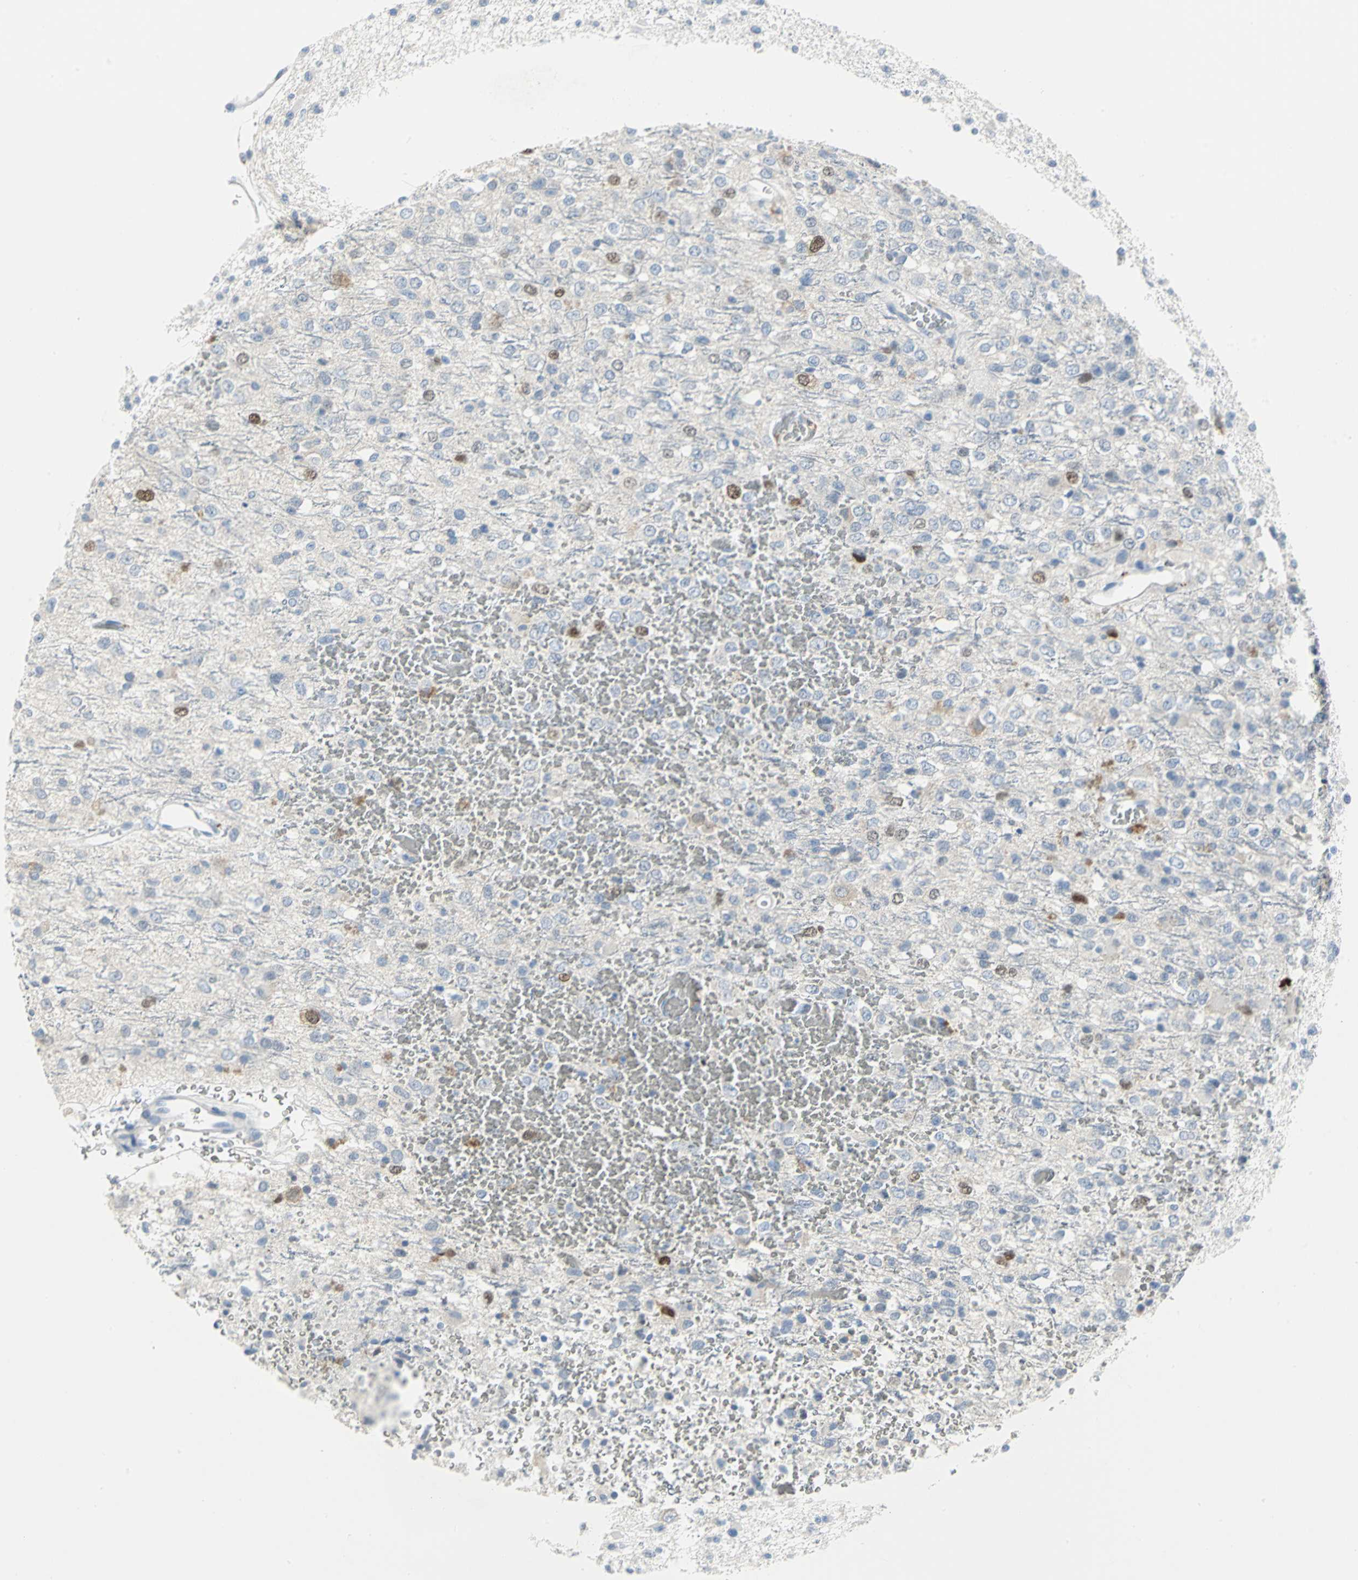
{"staining": {"intensity": "moderate", "quantity": "<25%", "location": "cytoplasmic/membranous,nuclear"}, "tissue": "glioma", "cell_type": "Tumor cells", "image_type": "cancer", "snomed": [{"axis": "morphology", "description": "Glioma, malignant, High grade"}, {"axis": "topography", "description": "pancreas cauda"}], "caption": "Glioma stained with IHC demonstrates moderate cytoplasmic/membranous and nuclear staining in approximately <25% of tumor cells.", "gene": "MCM4", "patient": {"sex": "male", "age": 60}}